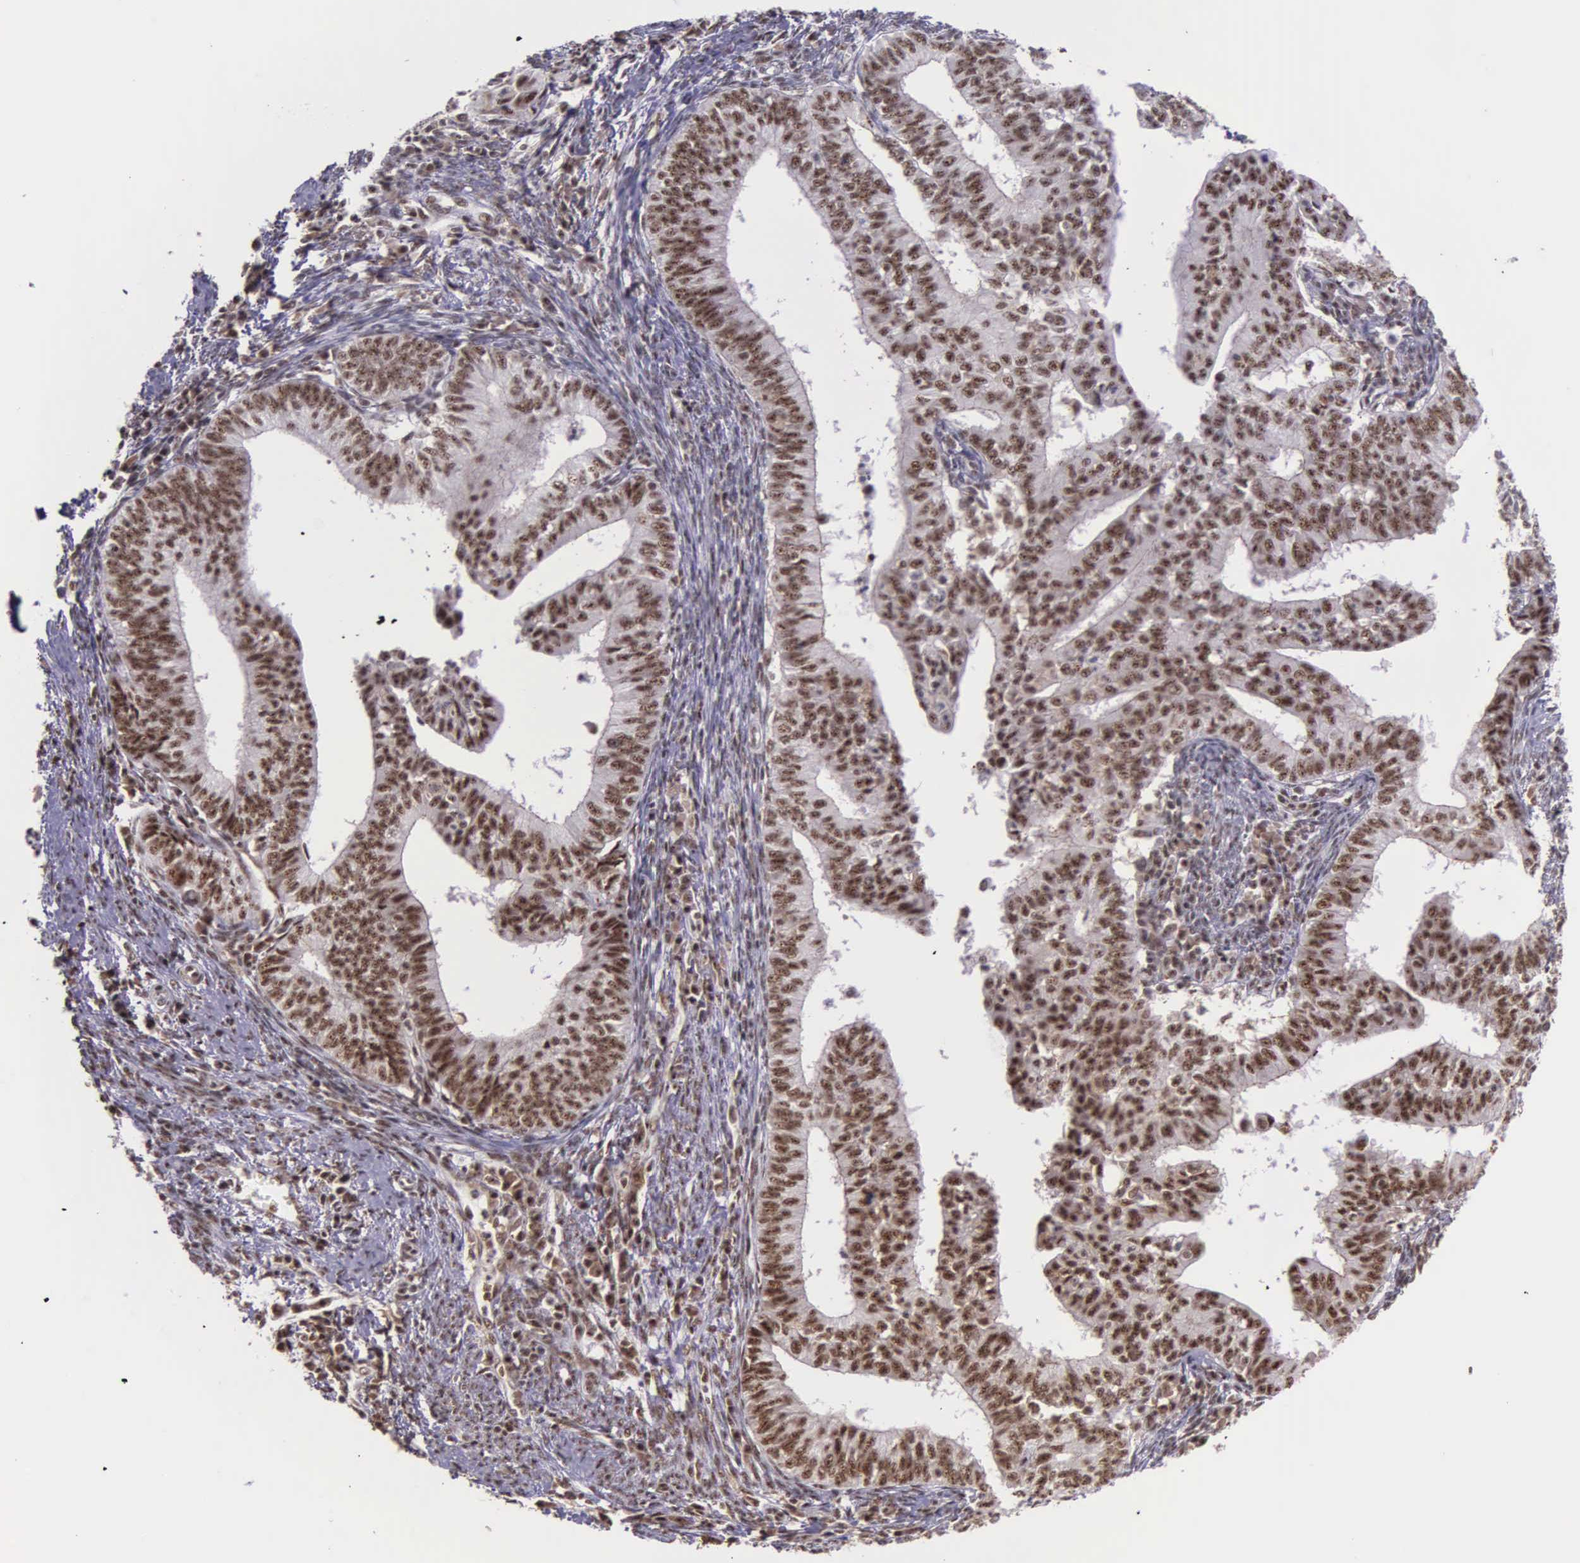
{"staining": {"intensity": "moderate", "quantity": ">75%", "location": "nuclear"}, "tissue": "endometrial cancer", "cell_type": "Tumor cells", "image_type": "cancer", "snomed": [{"axis": "morphology", "description": "Adenocarcinoma, NOS"}, {"axis": "topography", "description": "Endometrium"}], "caption": "Moderate nuclear staining is appreciated in about >75% of tumor cells in endometrial cancer.", "gene": "FAM47A", "patient": {"sex": "female", "age": 66}}